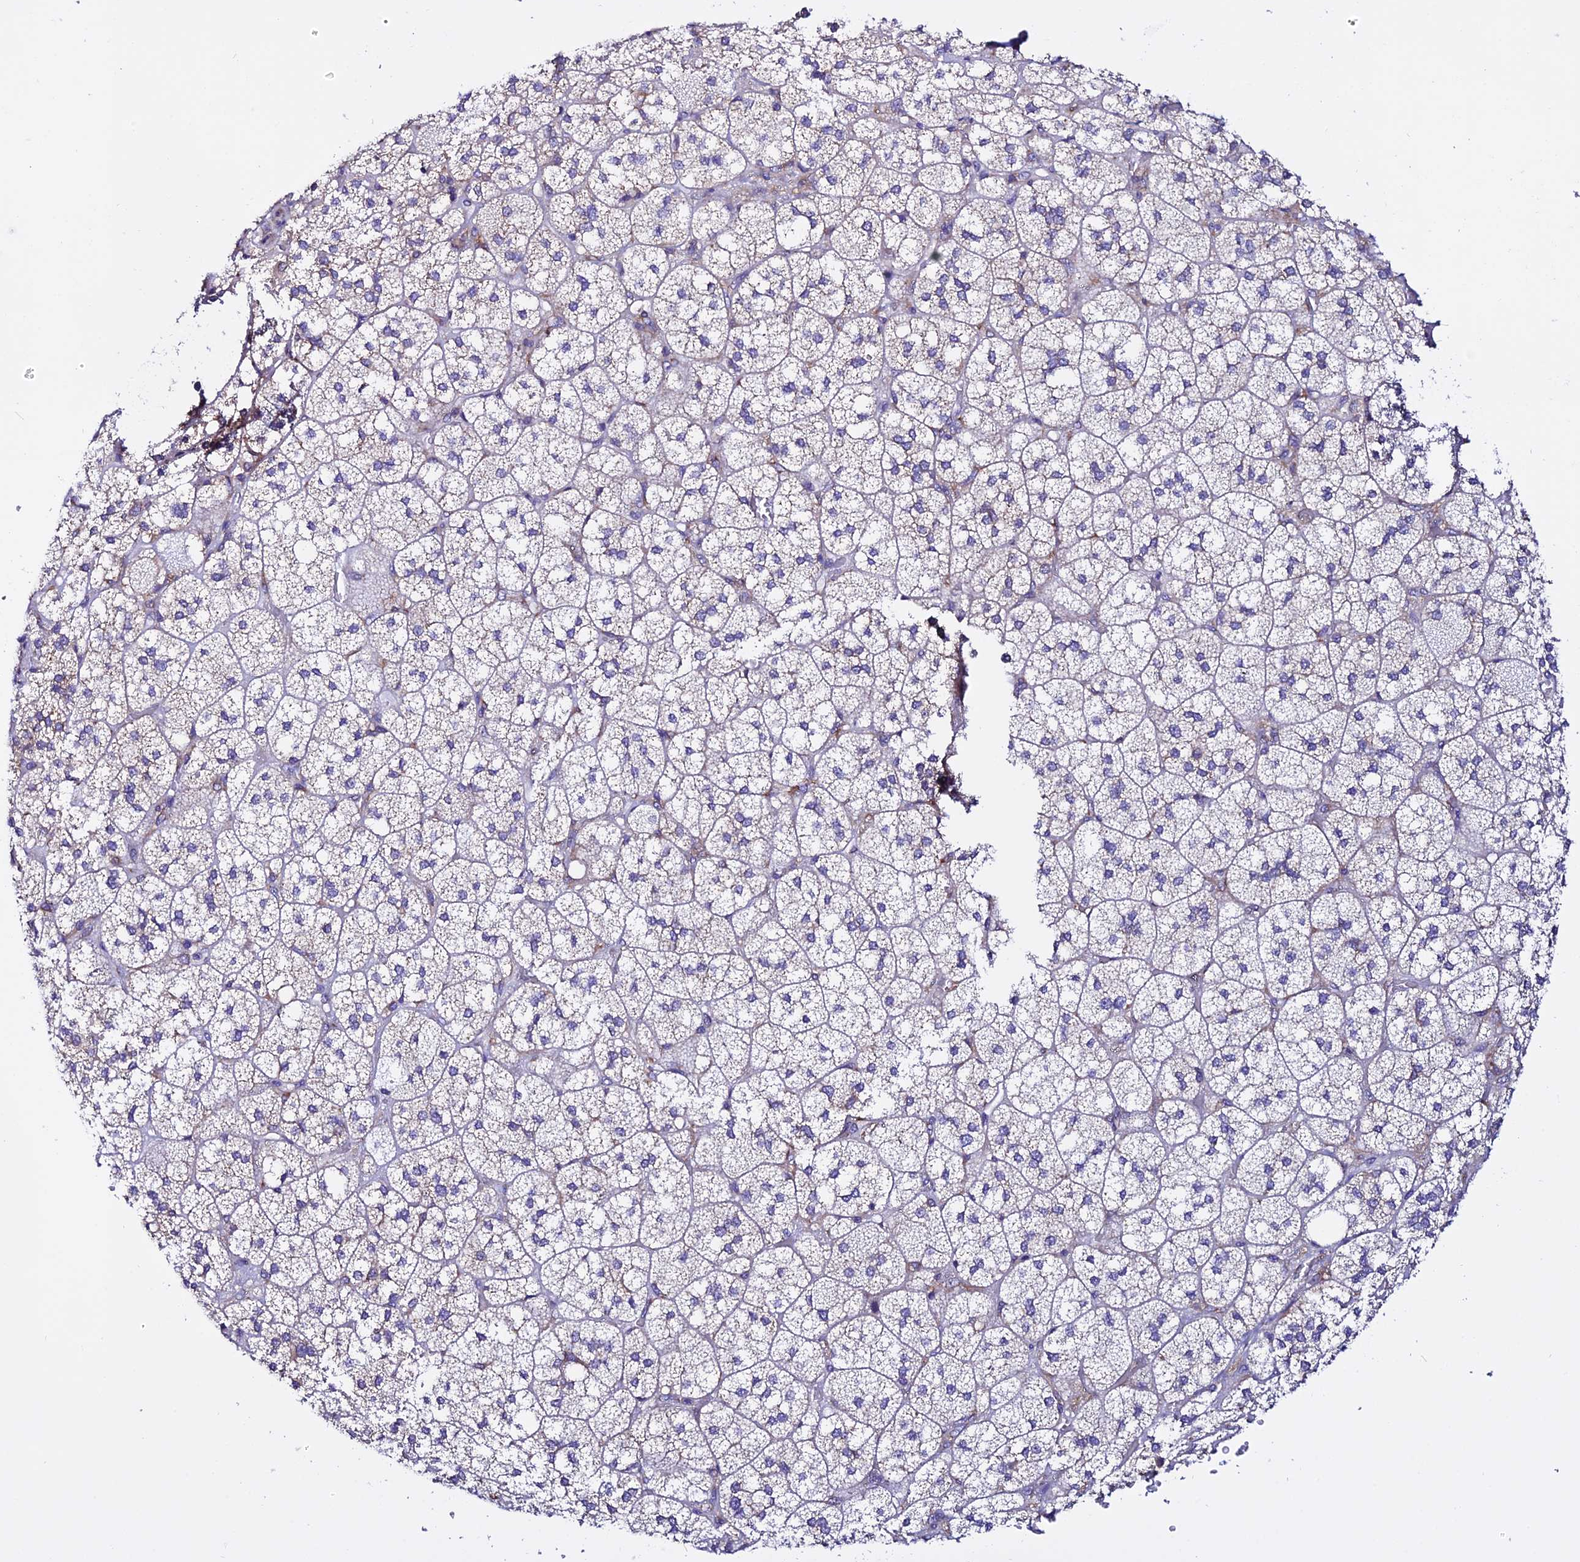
{"staining": {"intensity": "weak", "quantity": "25%-75%", "location": "cytoplasmic/membranous"}, "tissue": "adrenal gland", "cell_type": "Glandular cells", "image_type": "normal", "snomed": [{"axis": "morphology", "description": "Normal tissue, NOS"}, {"axis": "topography", "description": "Adrenal gland"}], "caption": "A high-resolution photomicrograph shows immunohistochemistry staining of unremarkable adrenal gland, which reveals weak cytoplasmic/membranous expression in approximately 25%-75% of glandular cells.", "gene": "EEF1G", "patient": {"sex": "male", "age": 61}}